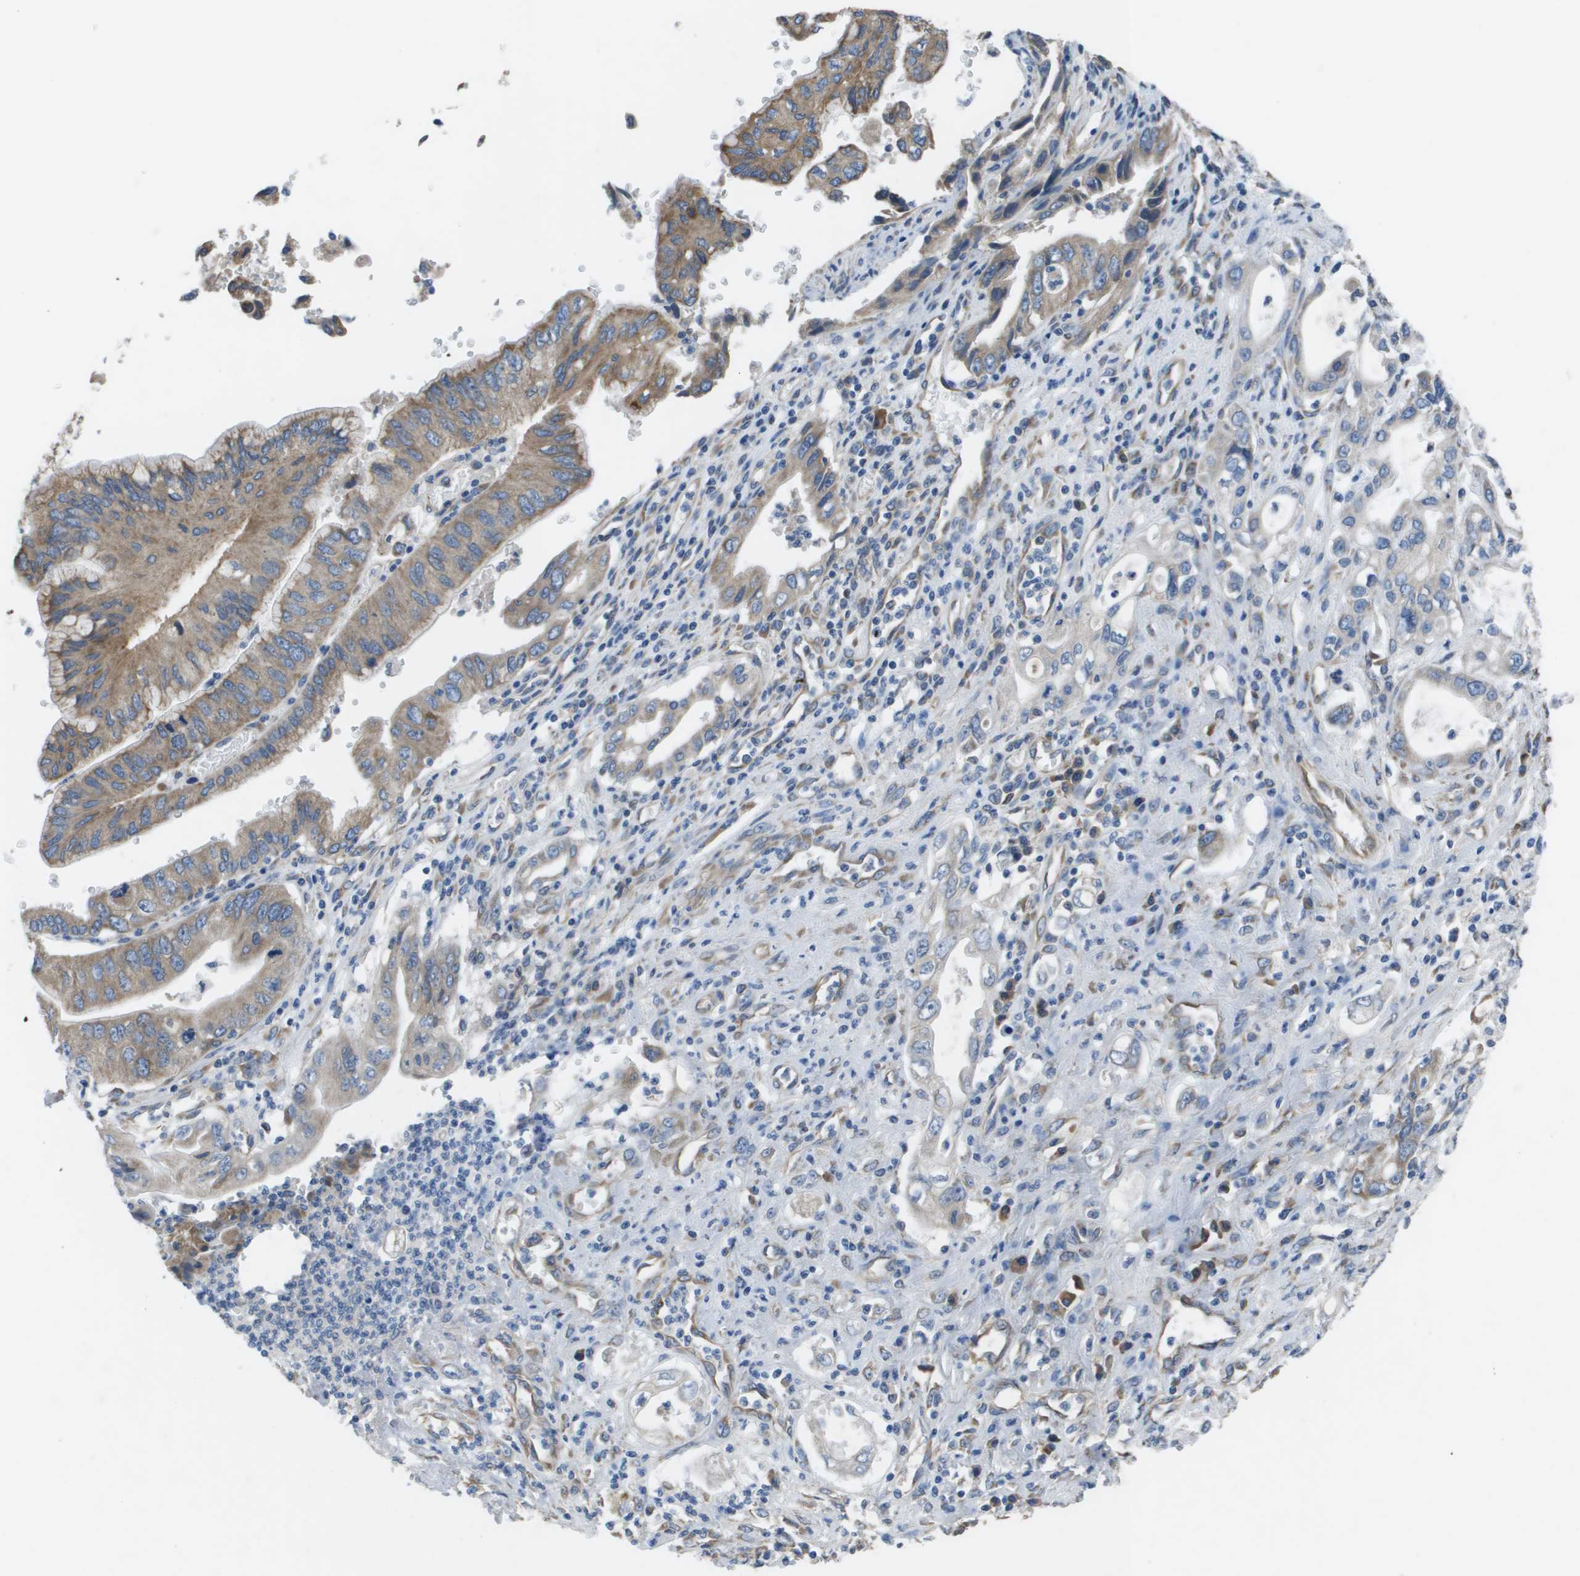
{"staining": {"intensity": "moderate", "quantity": ">75%", "location": "cytoplasmic/membranous"}, "tissue": "pancreatic cancer", "cell_type": "Tumor cells", "image_type": "cancer", "snomed": [{"axis": "morphology", "description": "Adenocarcinoma, NOS"}, {"axis": "topography", "description": "Pancreas"}], "caption": "The immunohistochemical stain shows moderate cytoplasmic/membranous expression in tumor cells of pancreatic cancer (adenocarcinoma) tissue.", "gene": "CLCN2", "patient": {"sex": "female", "age": 73}}